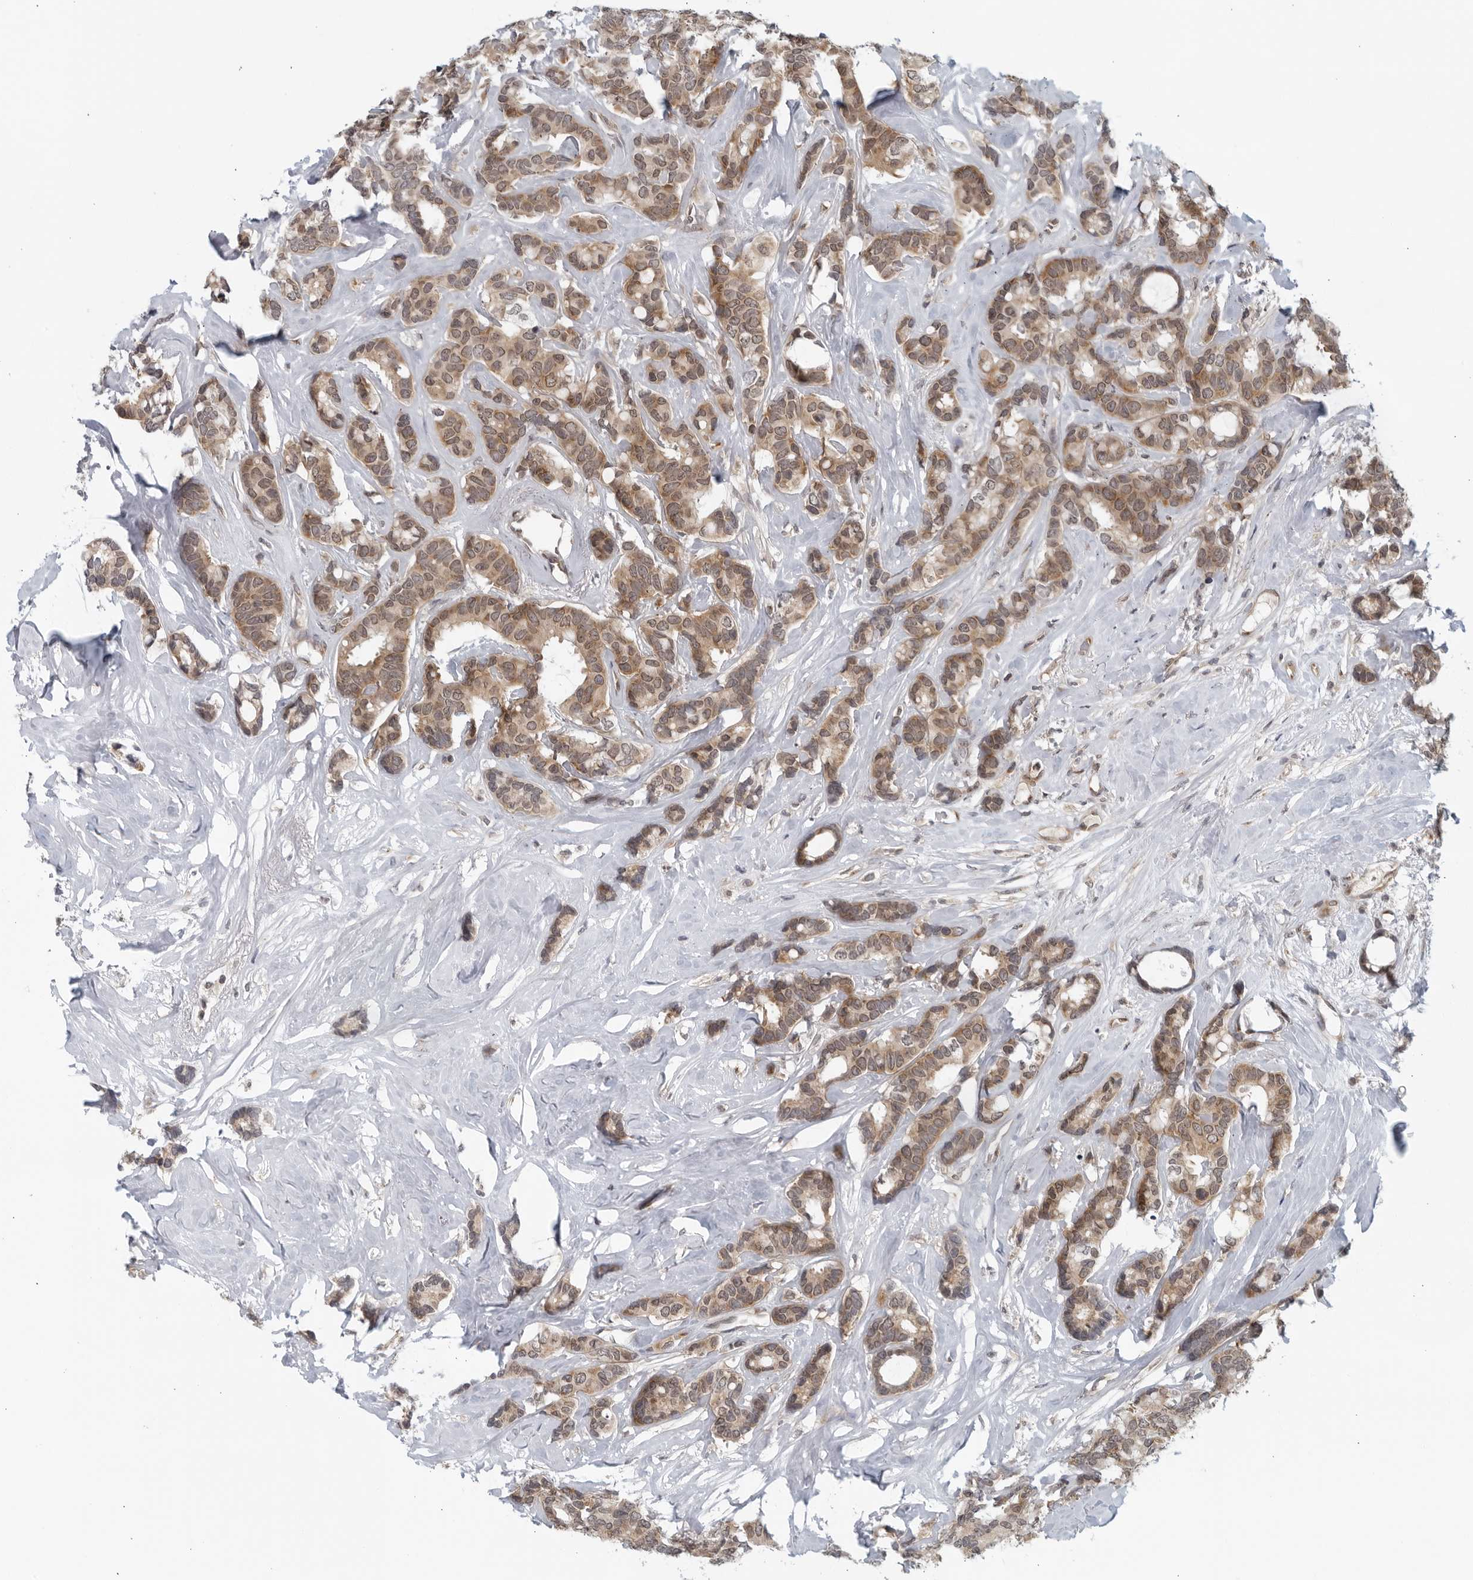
{"staining": {"intensity": "moderate", "quantity": ">75%", "location": "cytoplasmic/membranous"}, "tissue": "breast cancer", "cell_type": "Tumor cells", "image_type": "cancer", "snomed": [{"axis": "morphology", "description": "Duct carcinoma"}, {"axis": "topography", "description": "Breast"}], "caption": "DAB immunohistochemical staining of human breast cancer (intraductal carcinoma) displays moderate cytoplasmic/membranous protein positivity in about >75% of tumor cells.", "gene": "RC3H1", "patient": {"sex": "female", "age": 87}}